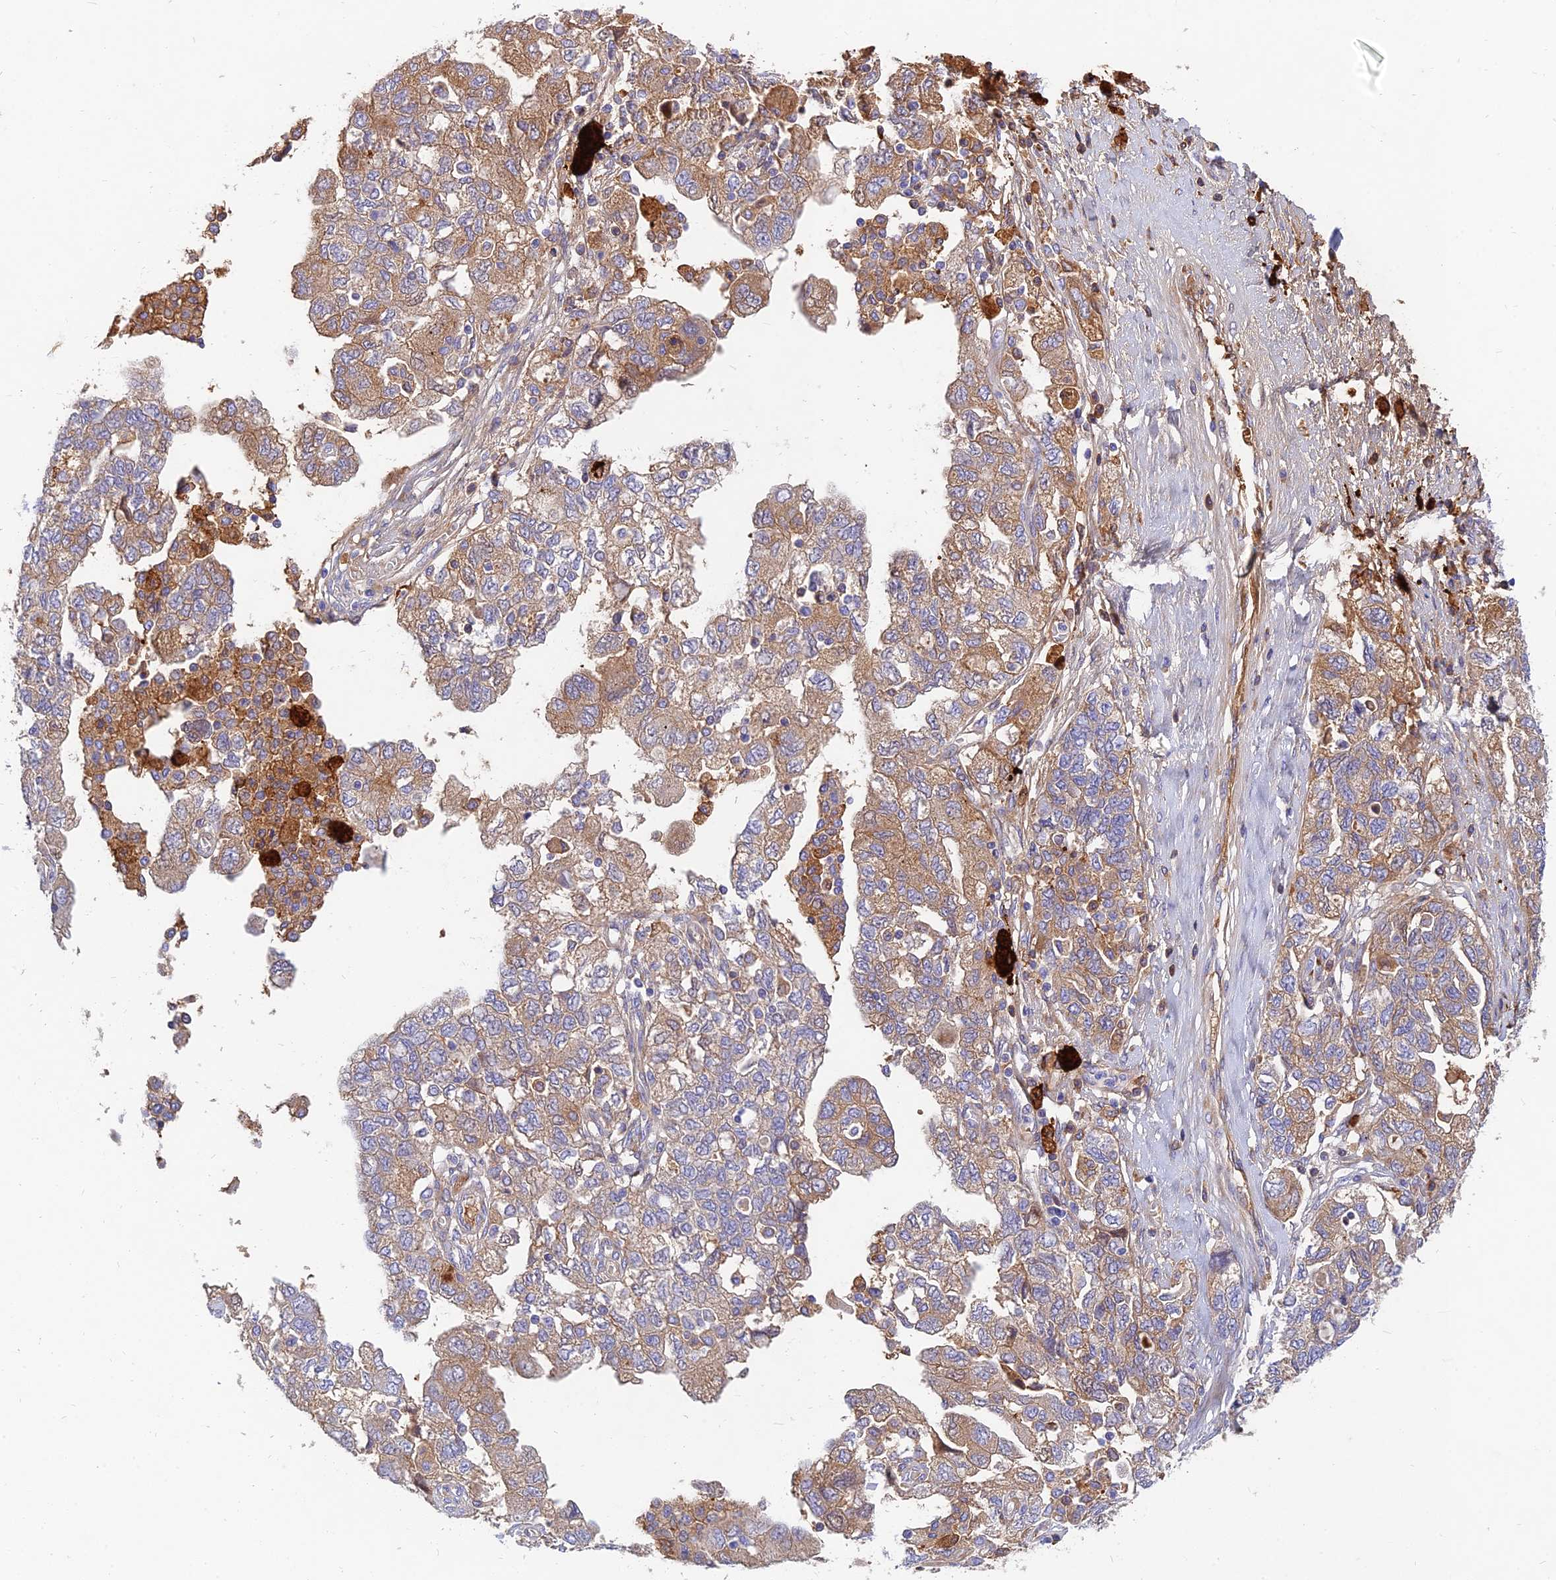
{"staining": {"intensity": "moderate", "quantity": "25%-75%", "location": "cytoplasmic/membranous"}, "tissue": "ovarian cancer", "cell_type": "Tumor cells", "image_type": "cancer", "snomed": [{"axis": "morphology", "description": "Carcinoma, NOS"}, {"axis": "morphology", "description": "Cystadenocarcinoma, serous, NOS"}, {"axis": "topography", "description": "Ovary"}], "caption": "Carcinoma (ovarian) tissue demonstrates moderate cytoplasmic/membranous expression in about 25%-75% of tumor cells, visualized by immunohistochemistry.", "gene": "MROH1", "patient": {"sex": "female", "age": 69}}